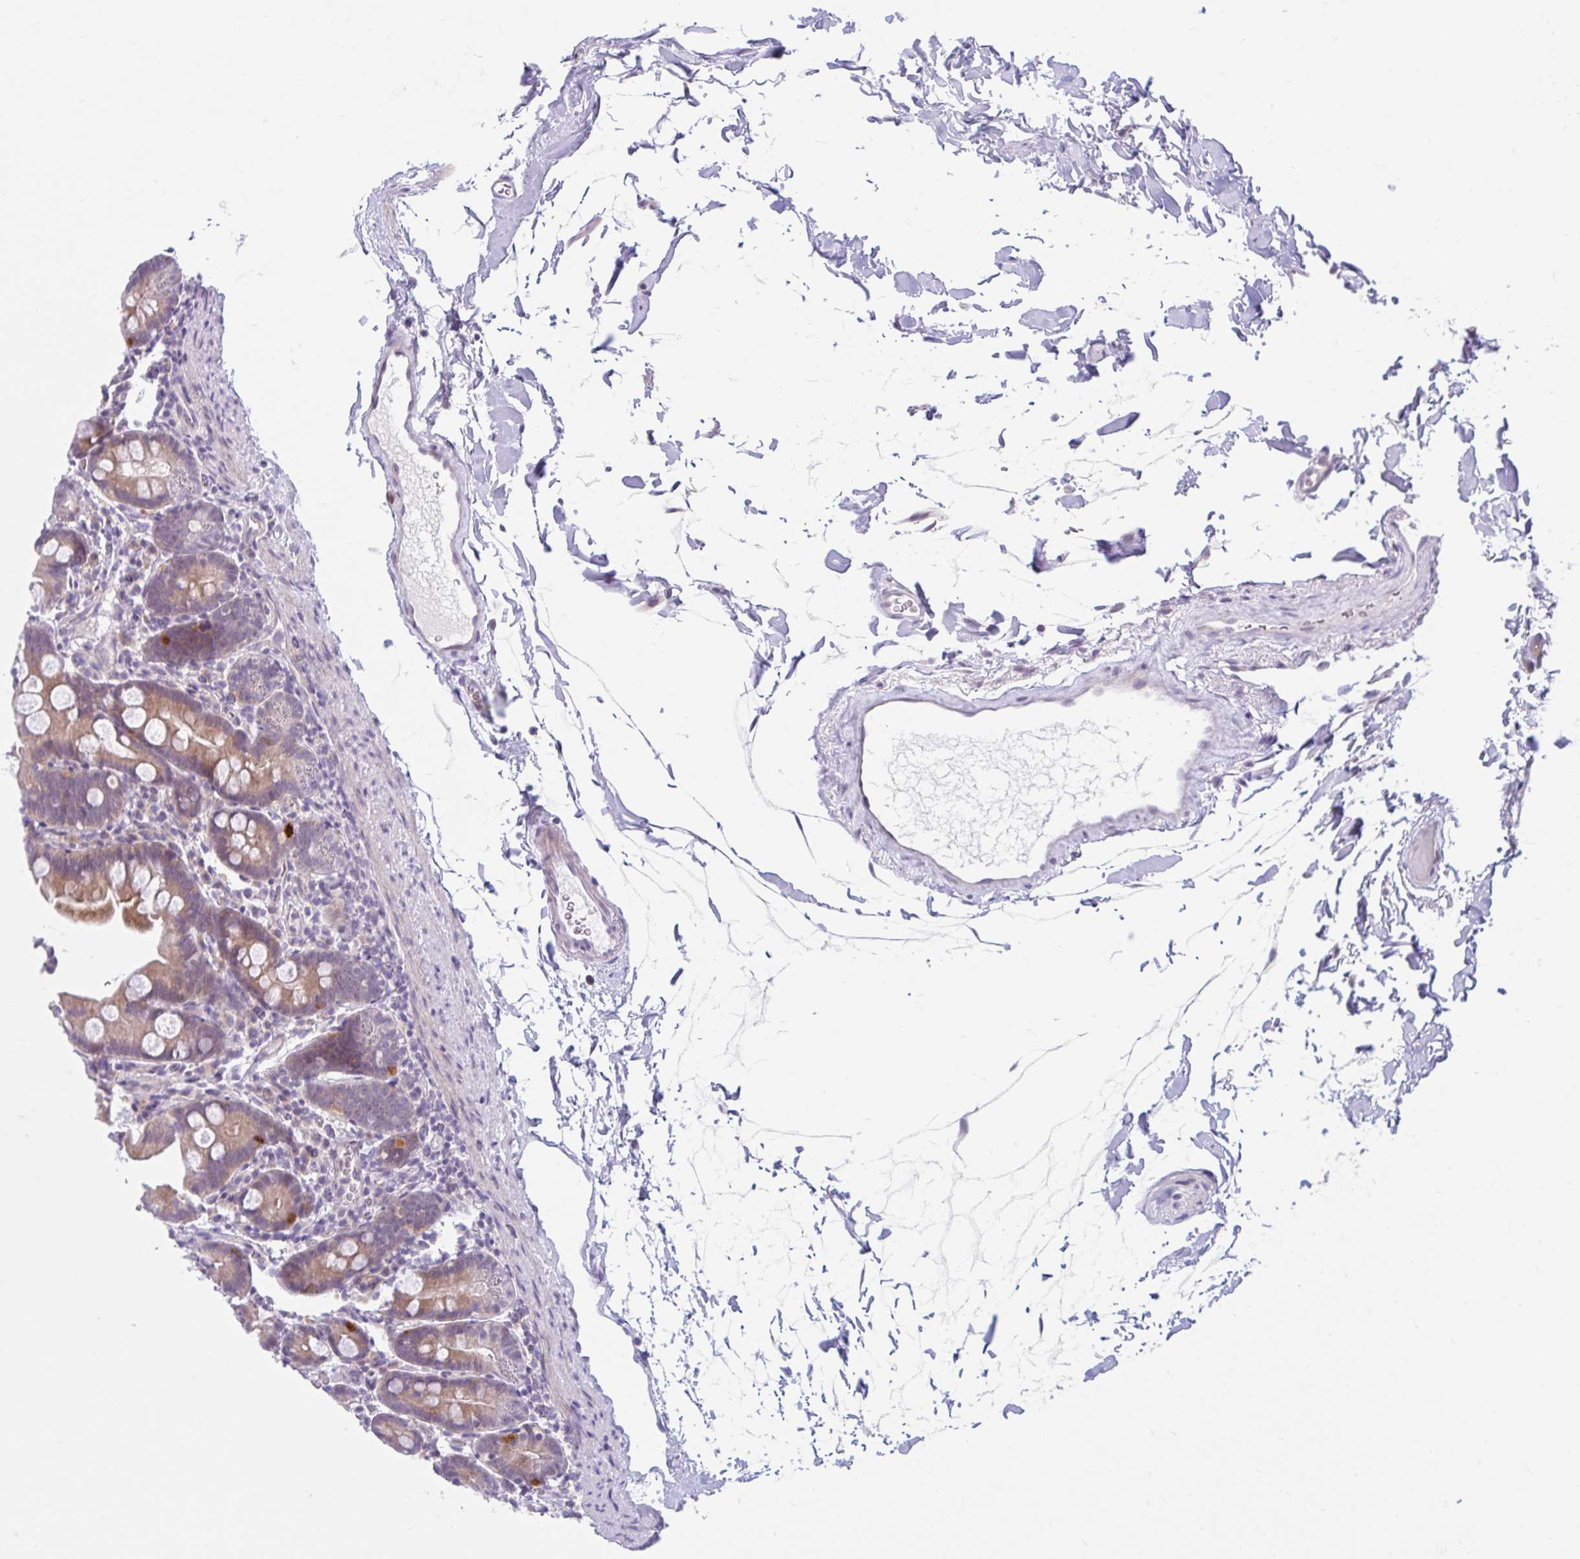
{"staining": {"intensity": "moderate", "quantity": "25%-75%", "location": "cytoplasmic/membranous"}, "tissue": "small intestine", "cell_type": "Glandular cells", "image_type": "normal", "snomed": [{"axis": "morphology", "description": "Normal tissue, NOS"}, {"axis": "topography", "description": "Small intestine"}], "caption": "This image displays benign small intestine stained with IHC to label a protein in brown. The cytoplasmic/membranous of glandular cells show moderate positivity for the protein. Nuclei are counter-stained blue.", "gene": "FAM153A", "patient": {"sex": "female", "age": 68}}